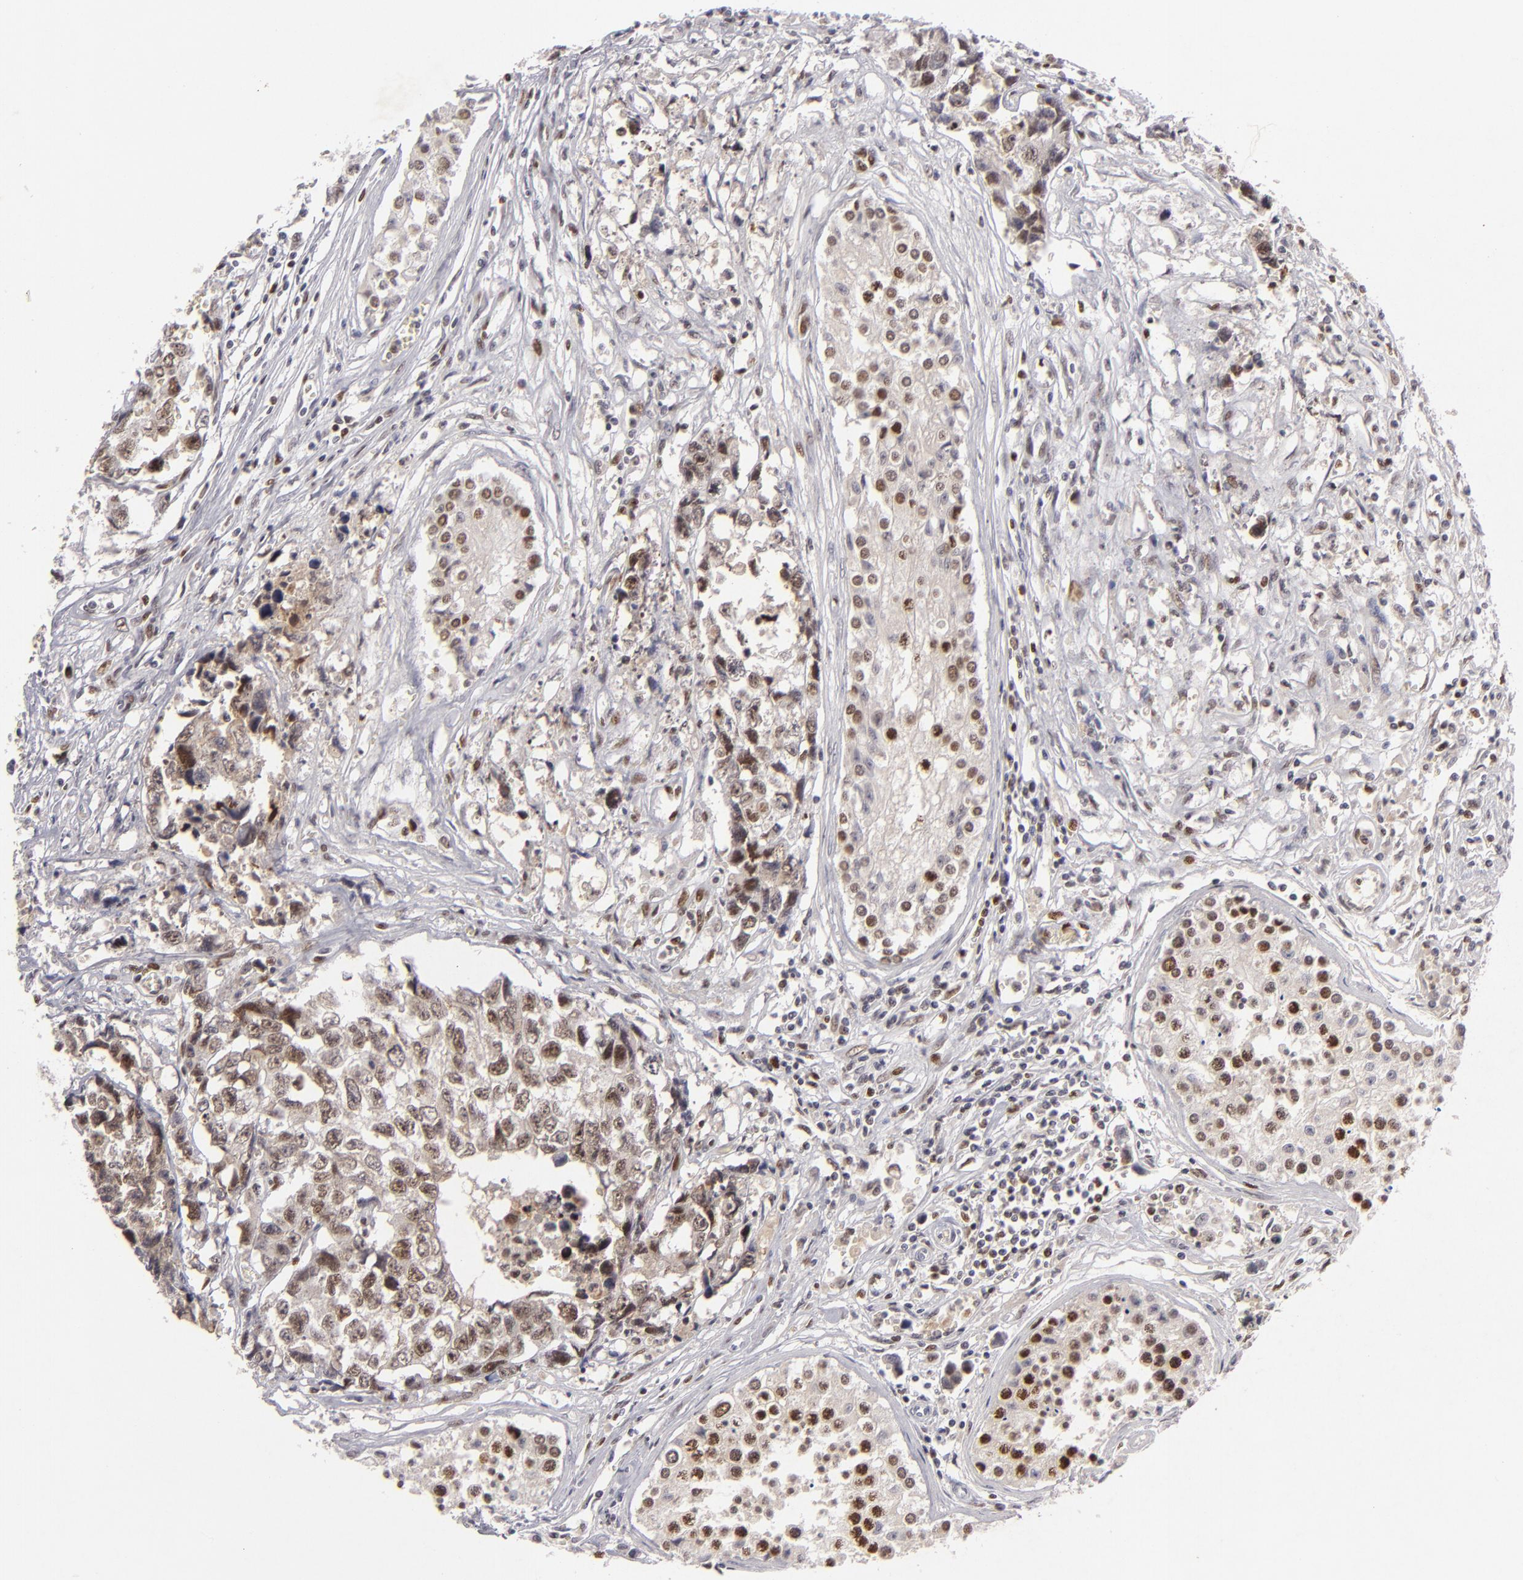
{"staining": {"intensity": "moderate", "quantity": ">75%", "location": "nuclear"}, "tissue": "testis cancer", "cell_type": "Tumor cells", "image_type": "cancer", "snomed": [{"axis": "morphology", "description": "Carcinoma, Embryonal, NOS"}, {"axis": "topography", "description": "Testis"}], "caption": "There is medium levels of moderate nuclear staining in tumor cells of testis embryonal carcinoma, as demonstrated by immunohistochemical staining (brown color).", "gene": "FEN1", "patient": {"sex": "male", "age": 31}}